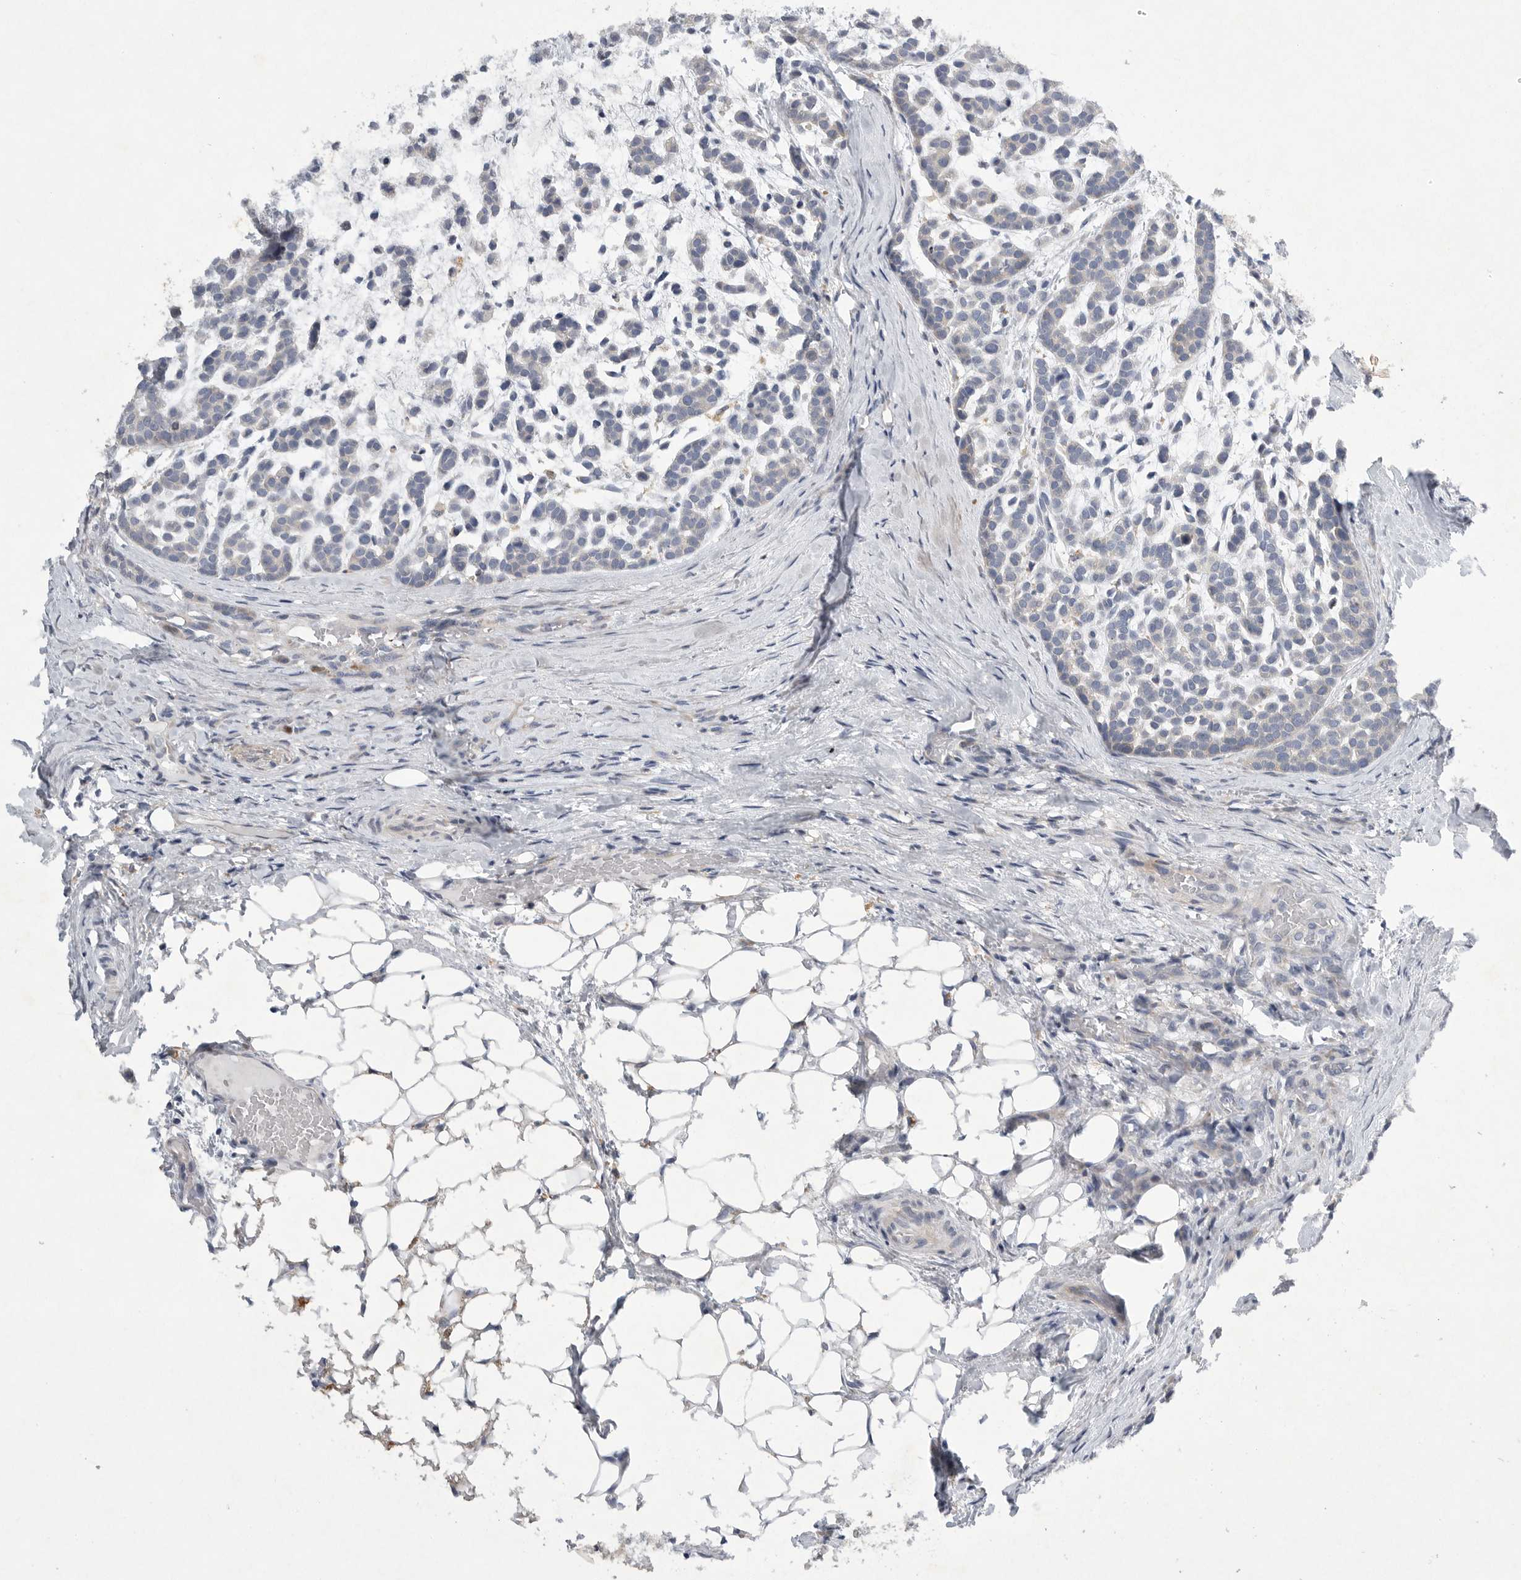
{"staining": {"intensity": "weak", "quantity": "<25%", "location": "cytoplasmic/membranous"}, "tissue": "head and neck cancer", "cell_type": "Tumor cells", "image_type": "cancer", "snomed": [{"axis": "morphology", "description": "Adenocarcinoma, NOS"}, {"axis": "morphology", "description": "Adenoma, NOS"}, {"axis": "topography", "description": "Head-Neck"}], "caption": "There is no significant staining in tumor cells of adenoma (head and neck).", "gene": "EDEM3", "patient": {"sex": "female", "age": 55}}